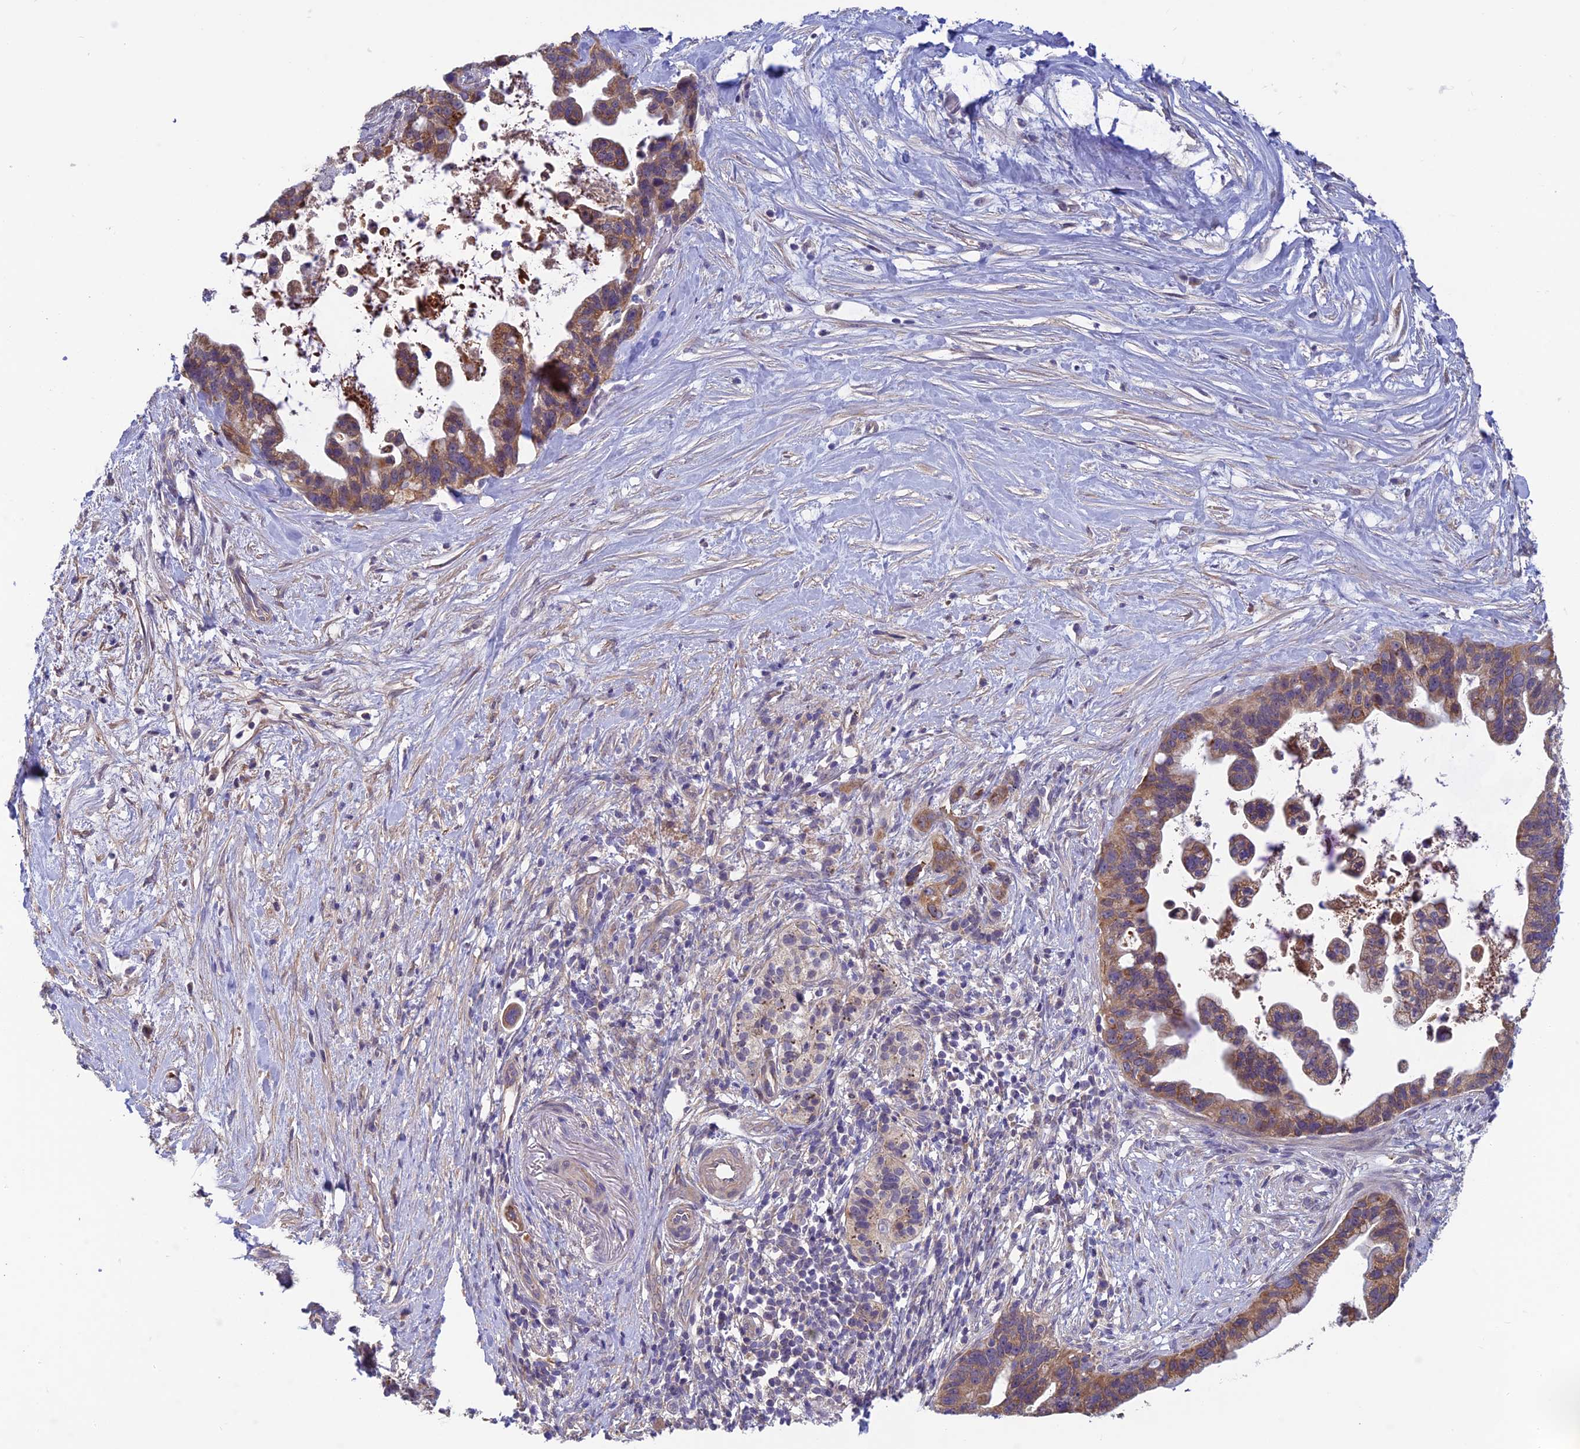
{"staining": {"intensity": "moderate", "quantity": ">75%", "location": "cytoplasmic/membranous"}, "tissue": "pancreatic cancer", "cell_type": "Tumor cells", "image_type": "cancer", "snomed": [{"axis": "morphology", "description": "Adenocarcinoma, NOS"}, {"axis": "topography", "description": "Pancreas"}], "caption": "A micrograph showing moderate cytoplasmic/membranous positivity in about >75% of tumor cells in pancreatic cancer, as visualized by brown immunohistochemical staining.", "gene": "HECA", "patient": {"sex": "female", "age": 83}}